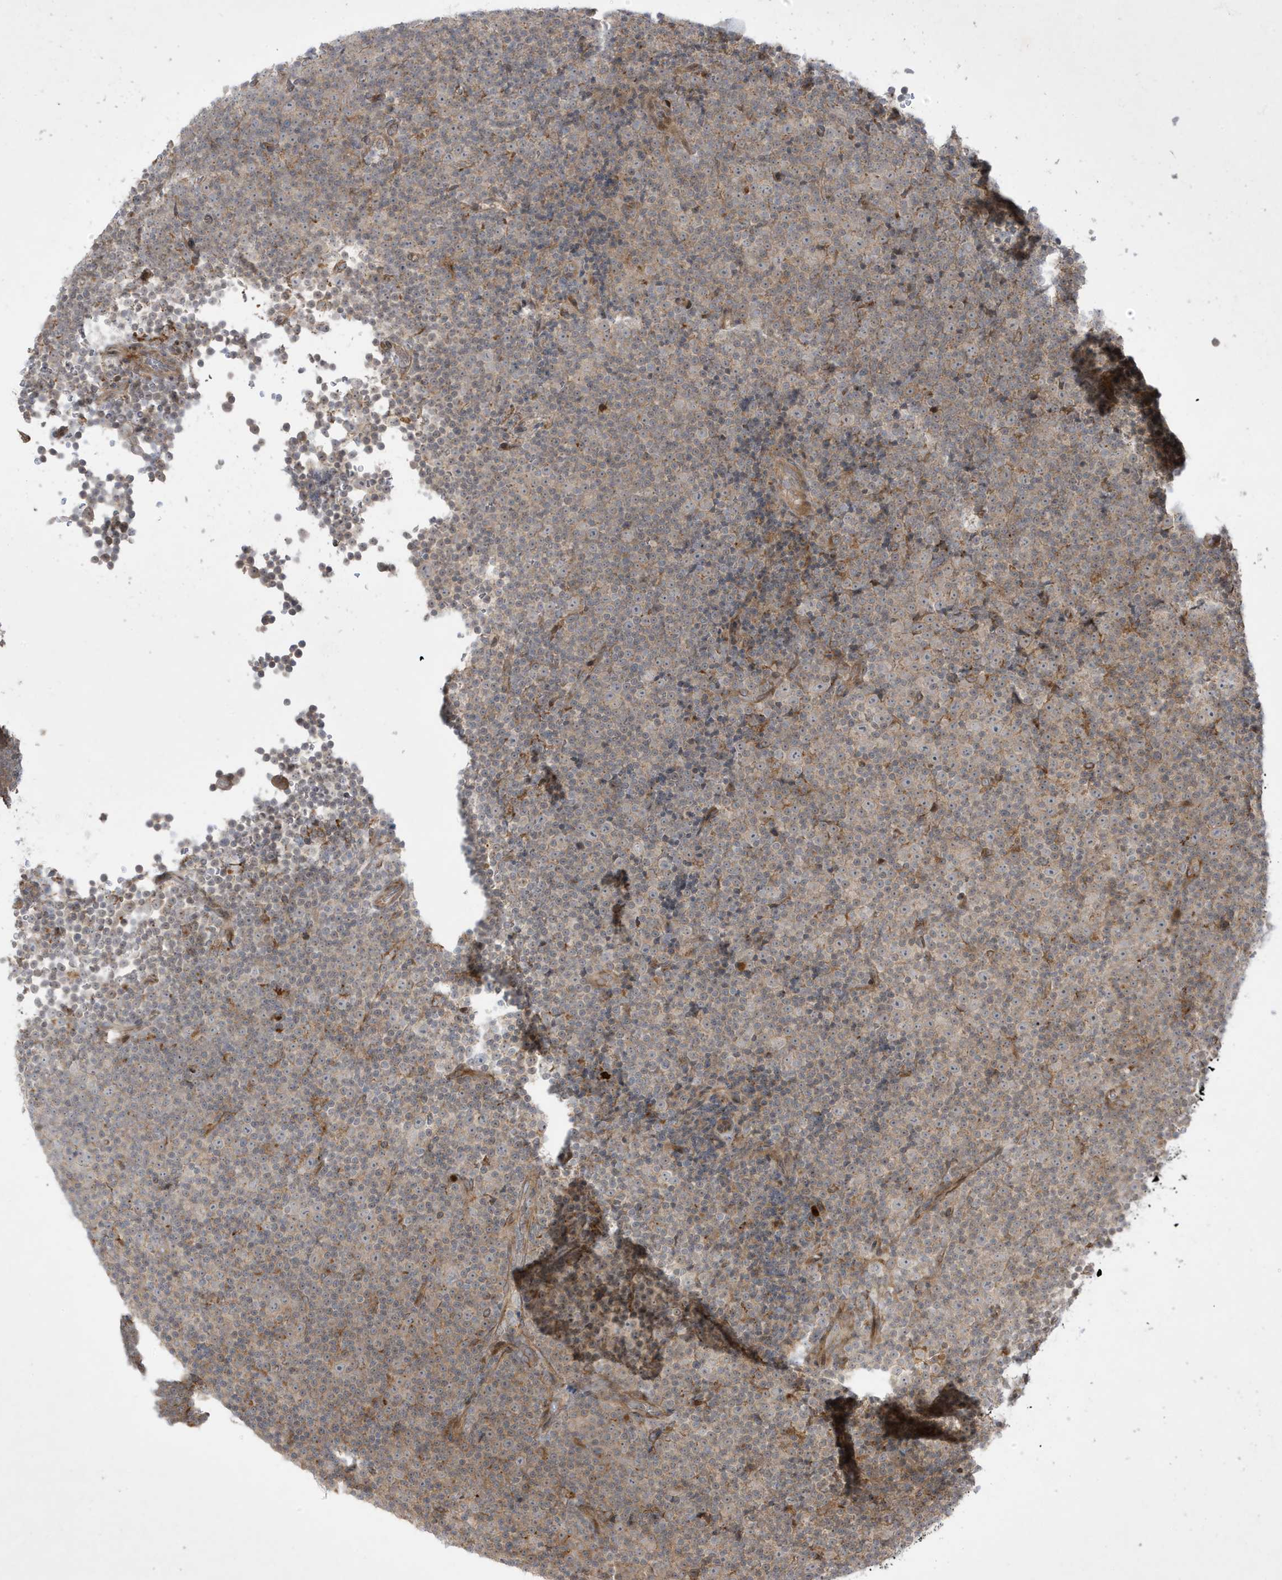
{"staining": {"intensity": "weak", "quantity": "<25%", "location": "cytoplasmic/membranous"}, "tissue": "lymphoma", "cell_type": "Tumor cells", "image_type": "cancer", "snomed": [{"axis": "morphology", "description": "Malignant lymphoma, non-Hodgkin's type, Low grade"}, {"axis": "topography", "description": "Lymph node"}], "caption": "DAB (3,3'-diaminobenzidine) immunohistochemical staining of lymphoma demonstrates no significant expression in tumor cells.", "gene": "IFT57", "patient": {"sex": "female", "age": 67}}